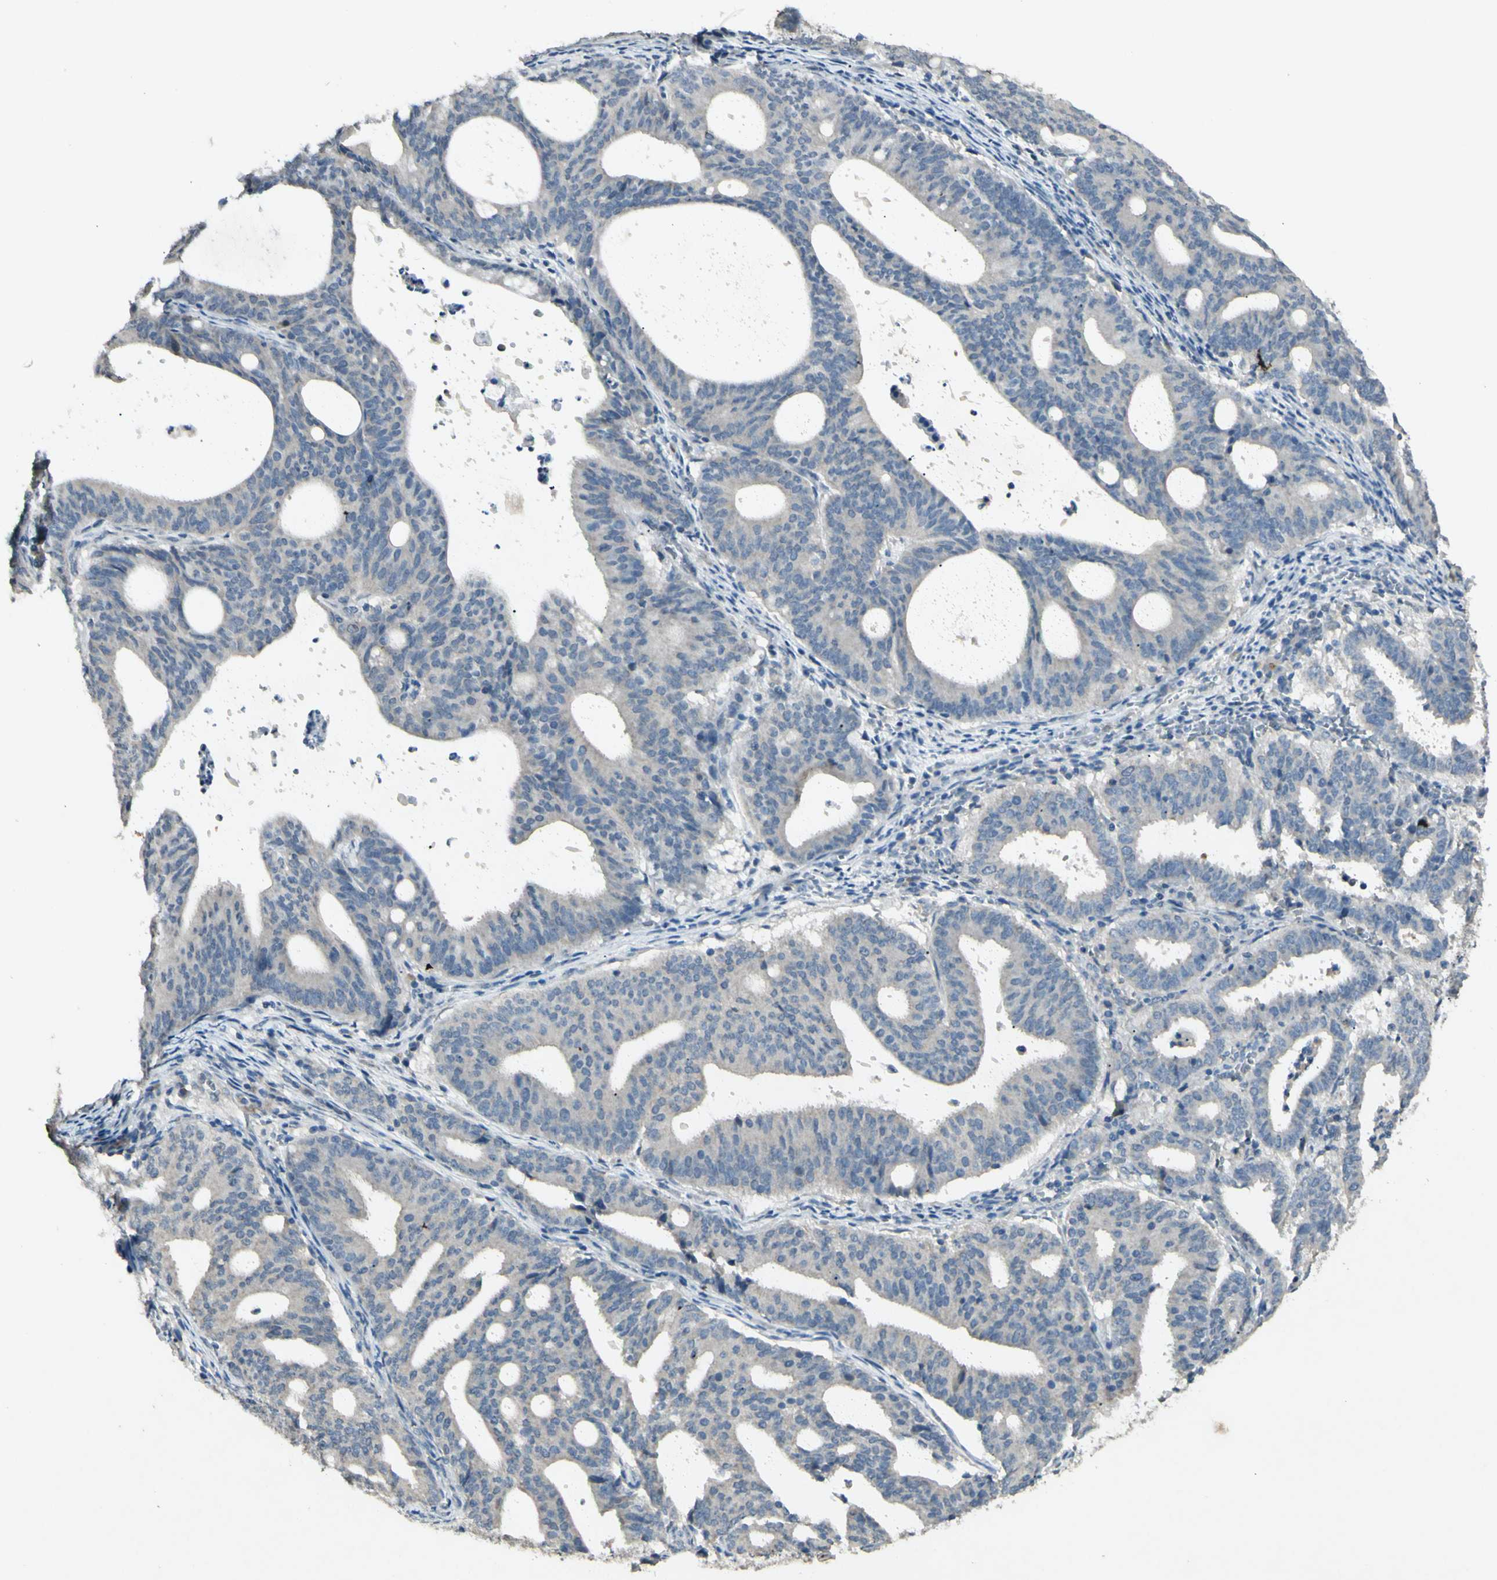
{"staining": {"intensity": "negative", "quantity": "none", "location": "none"}, "tissue": "endometrial cancer", "cell_type": "Tumor cells", "image_type": "cancer", "snomed": [{"axis": "morphology", "description": "Adenocarcinoma, NOS"}, {"axis": "topography", "description": "Uterus"}], "caption": "An image of human endometrial adenocarcinoma is negative for staining in tumor cells.", "gene": "TIMM21", "patient": {"sex": "female", "age": 83}}